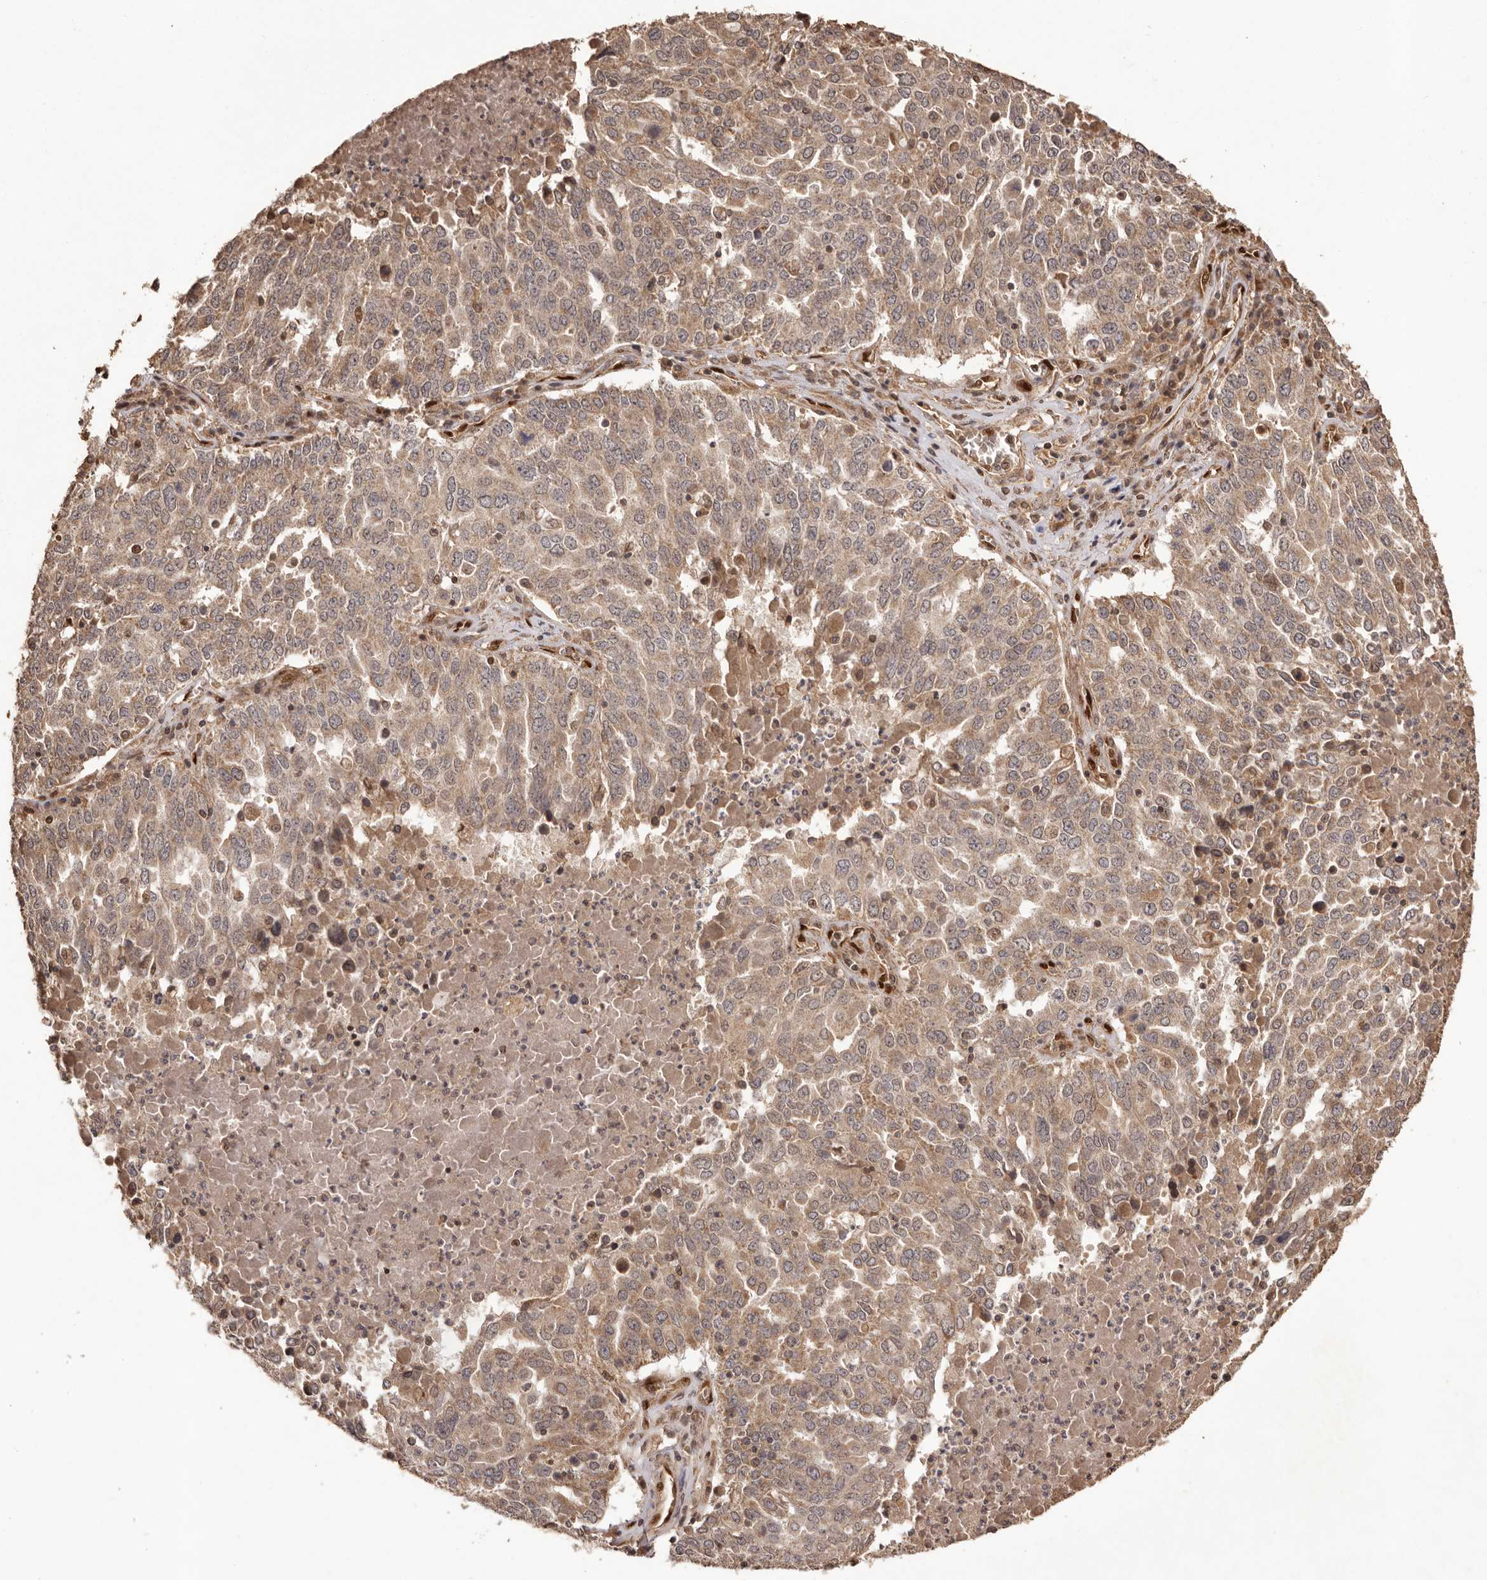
{"staining": {"intensity": "weak", "quantity": ">75%", "location": "cytoplasmic/membranous"}, "tissue": "ovarian cancer", "cell_type": "Tumor cells", "image_type": "cancer", "snomed": [{"axis": "morphology", "description": "Carcinoma, endometroid"}, {"axis": "topography", "description": "Ovary"}], "caption": "Ovarian cancer tissue reveals weak cytoplasmic/membranous staining in about >75% of tumor cells", "gene": "UBR2", "patient": {"sex": "female", "age": 62}}